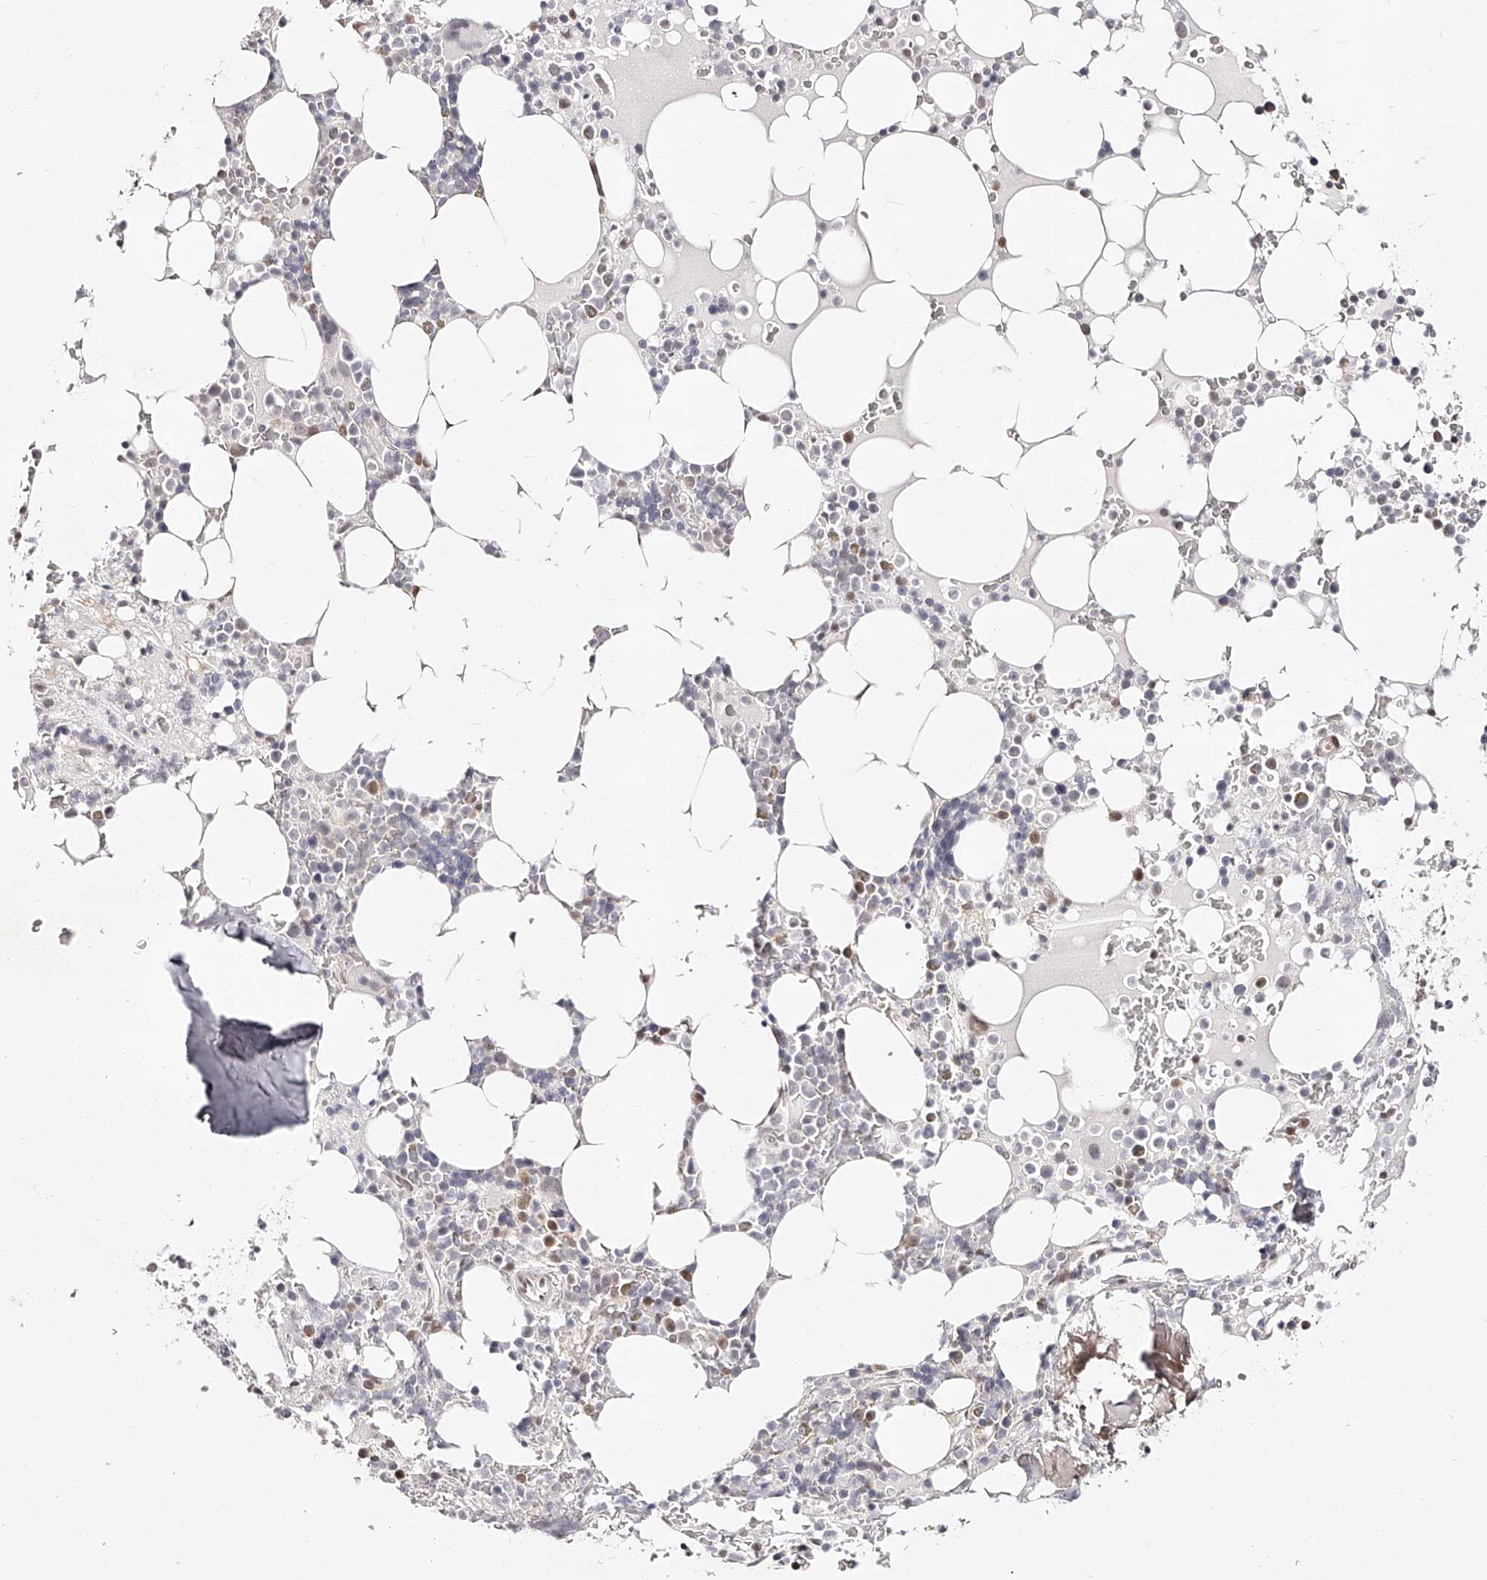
{"staining": {"intensity": "moderate", "quantity": "<25%", "location": "nuclear"}, "tissue": "bone marrow", "cell_type": "Hematopoietic cells", "image_type": "normal", "snomed": [{"axis": "morphology", "description": "Normal tissue, NOS"}, {"axis": "topography", "description": "Bone marrow"}], "caption": "Normal bone marrow exhibits moderate nuclear staining in about <25% of hematopoietic cells, visualized by immunohistochemistry. (Brightfield microscopy of DAB IHC at high magnification).", "gene": "USF3", "patient": {"sex": "male", "age": 58}}